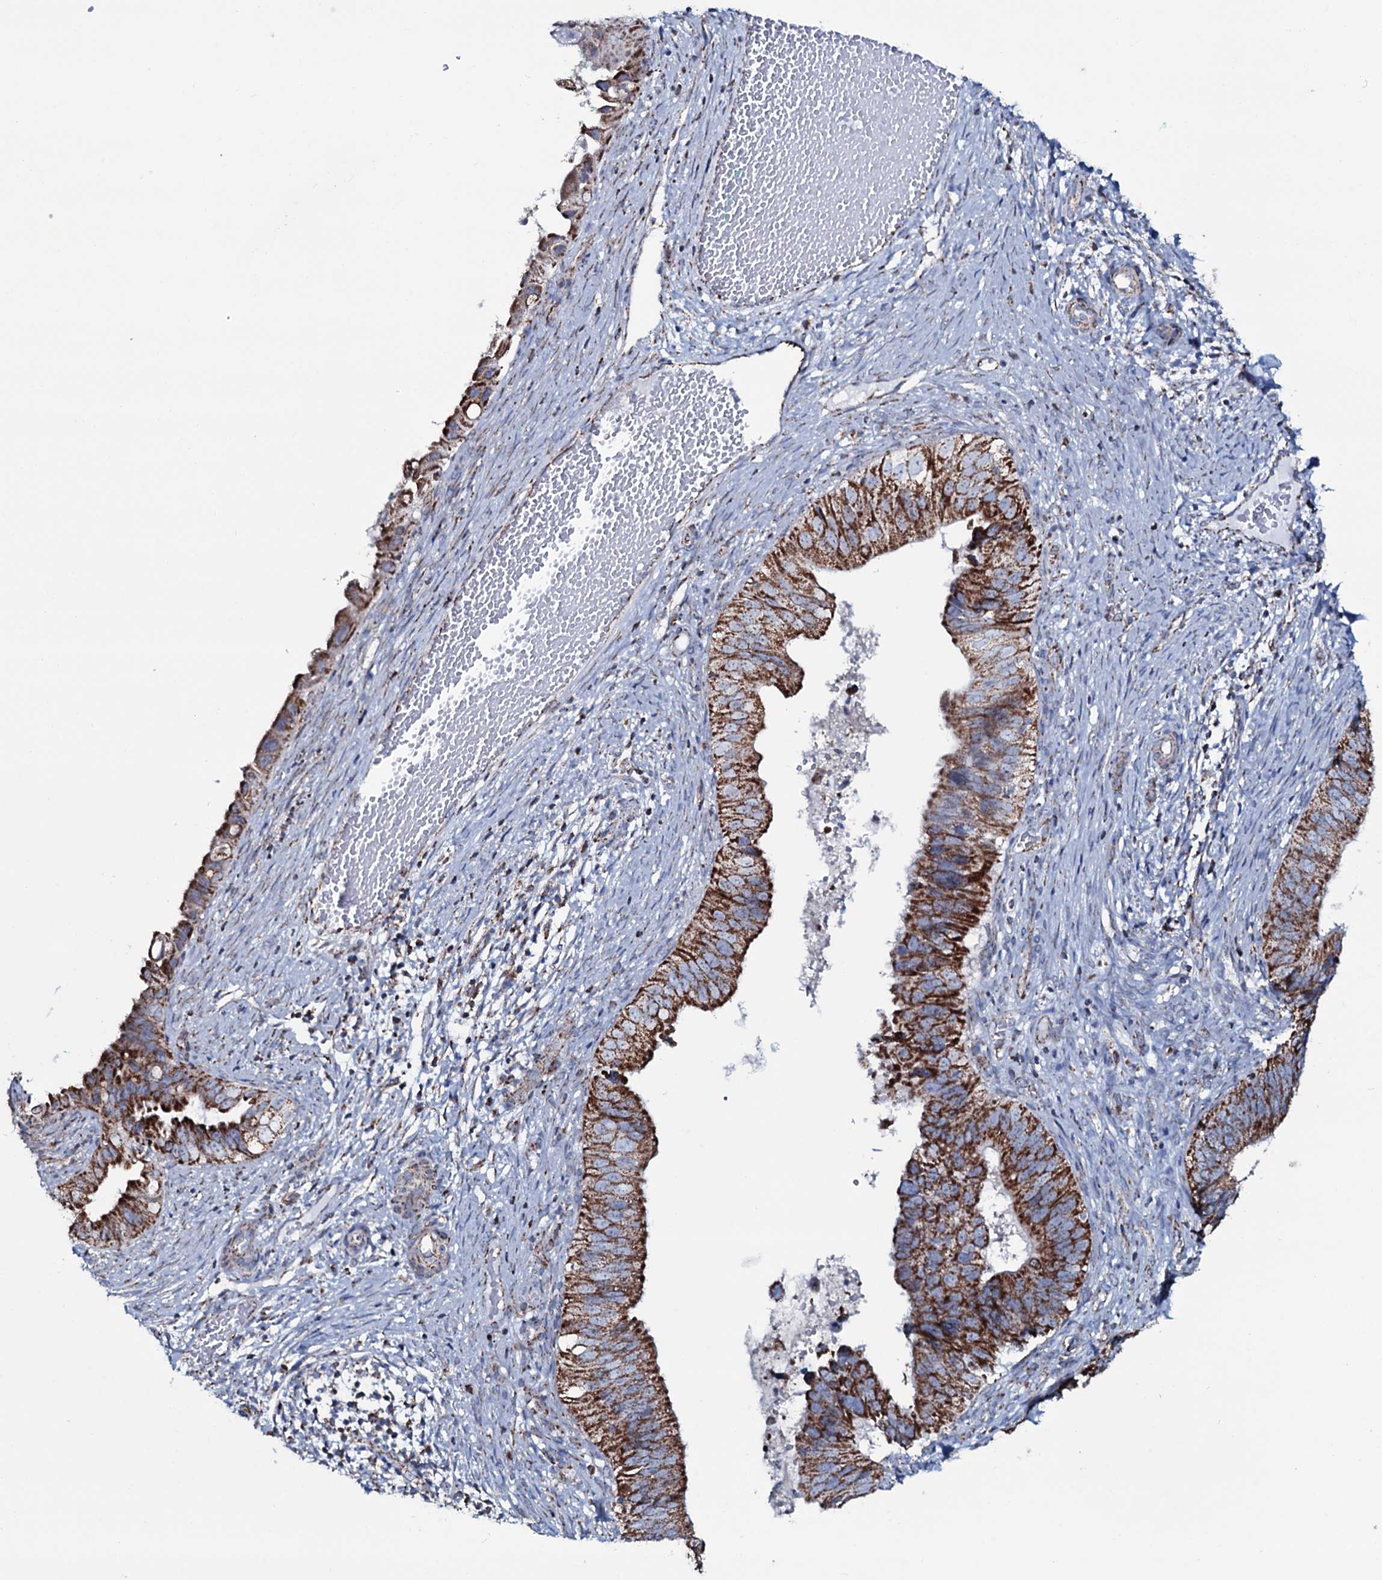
{"staining": {"intensity": "strong", "quantity": ">75%", "location": "cytoplasmic/membranous"}, "tissue": "cervical cancer", "cell_type": "Tumor cells", "image_type": "cancer", "snomed": [{"axis": "morphology", "description": "Adenocarcinoma, NOS"}, {"axis": "topography", "description": "Cervix"}], "caption": "Tumor cells show high levels of strong cytoplasmic/membranous positivity in approximately >75% of cells in cervical cancer (adenocarcinoma).", "gene": "MRPS35", "patient": {"sex": "female", "age": 42}}